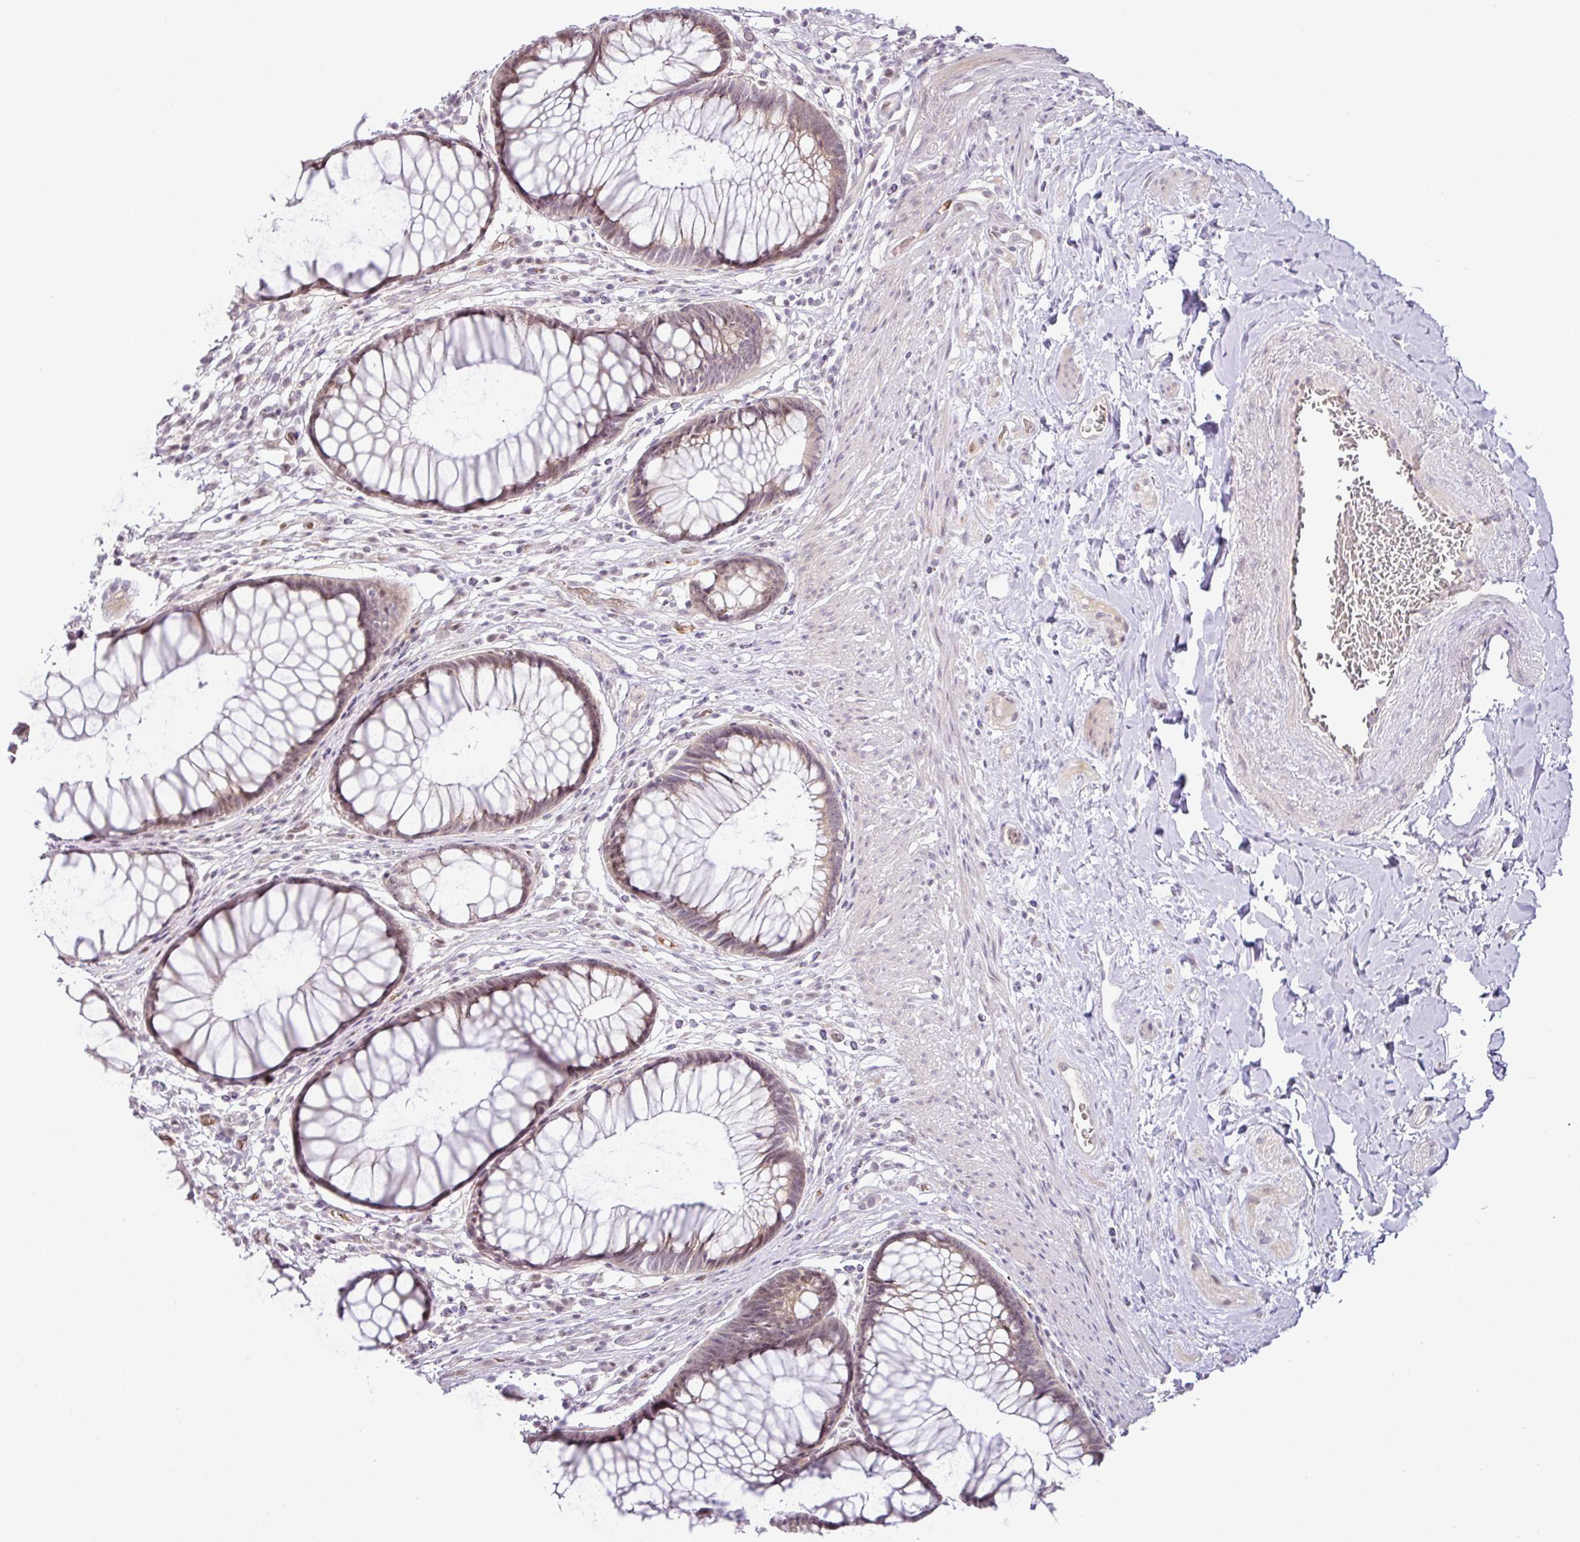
{"staining": {"intensity": "weak", "quantity": ">75%", "location": "cytoplasmic/membranous,nuclear"}, "tissue": "rectum", "cell_type": "Glandular cells", "image_type": "normal", "snomed": [{"axis": "morphology", "description": "Normal tissue, NOS"}, {"axis": "topography", "description": "Smooth muscle"}, {"axis": "topography", "description": "Rectum"}], "caption": "Protein staining of unremarkable rectum exhibits weak cytoplasmic/membranous,nuclear expression in approximately >75% of glandular cells. (DAB (3,3'-diaminobenzidine) IHC, brown staining for protein, blue staining for nuclei).", "gene": "PARP2", "patient": {"sex": "male", "age": 53}}